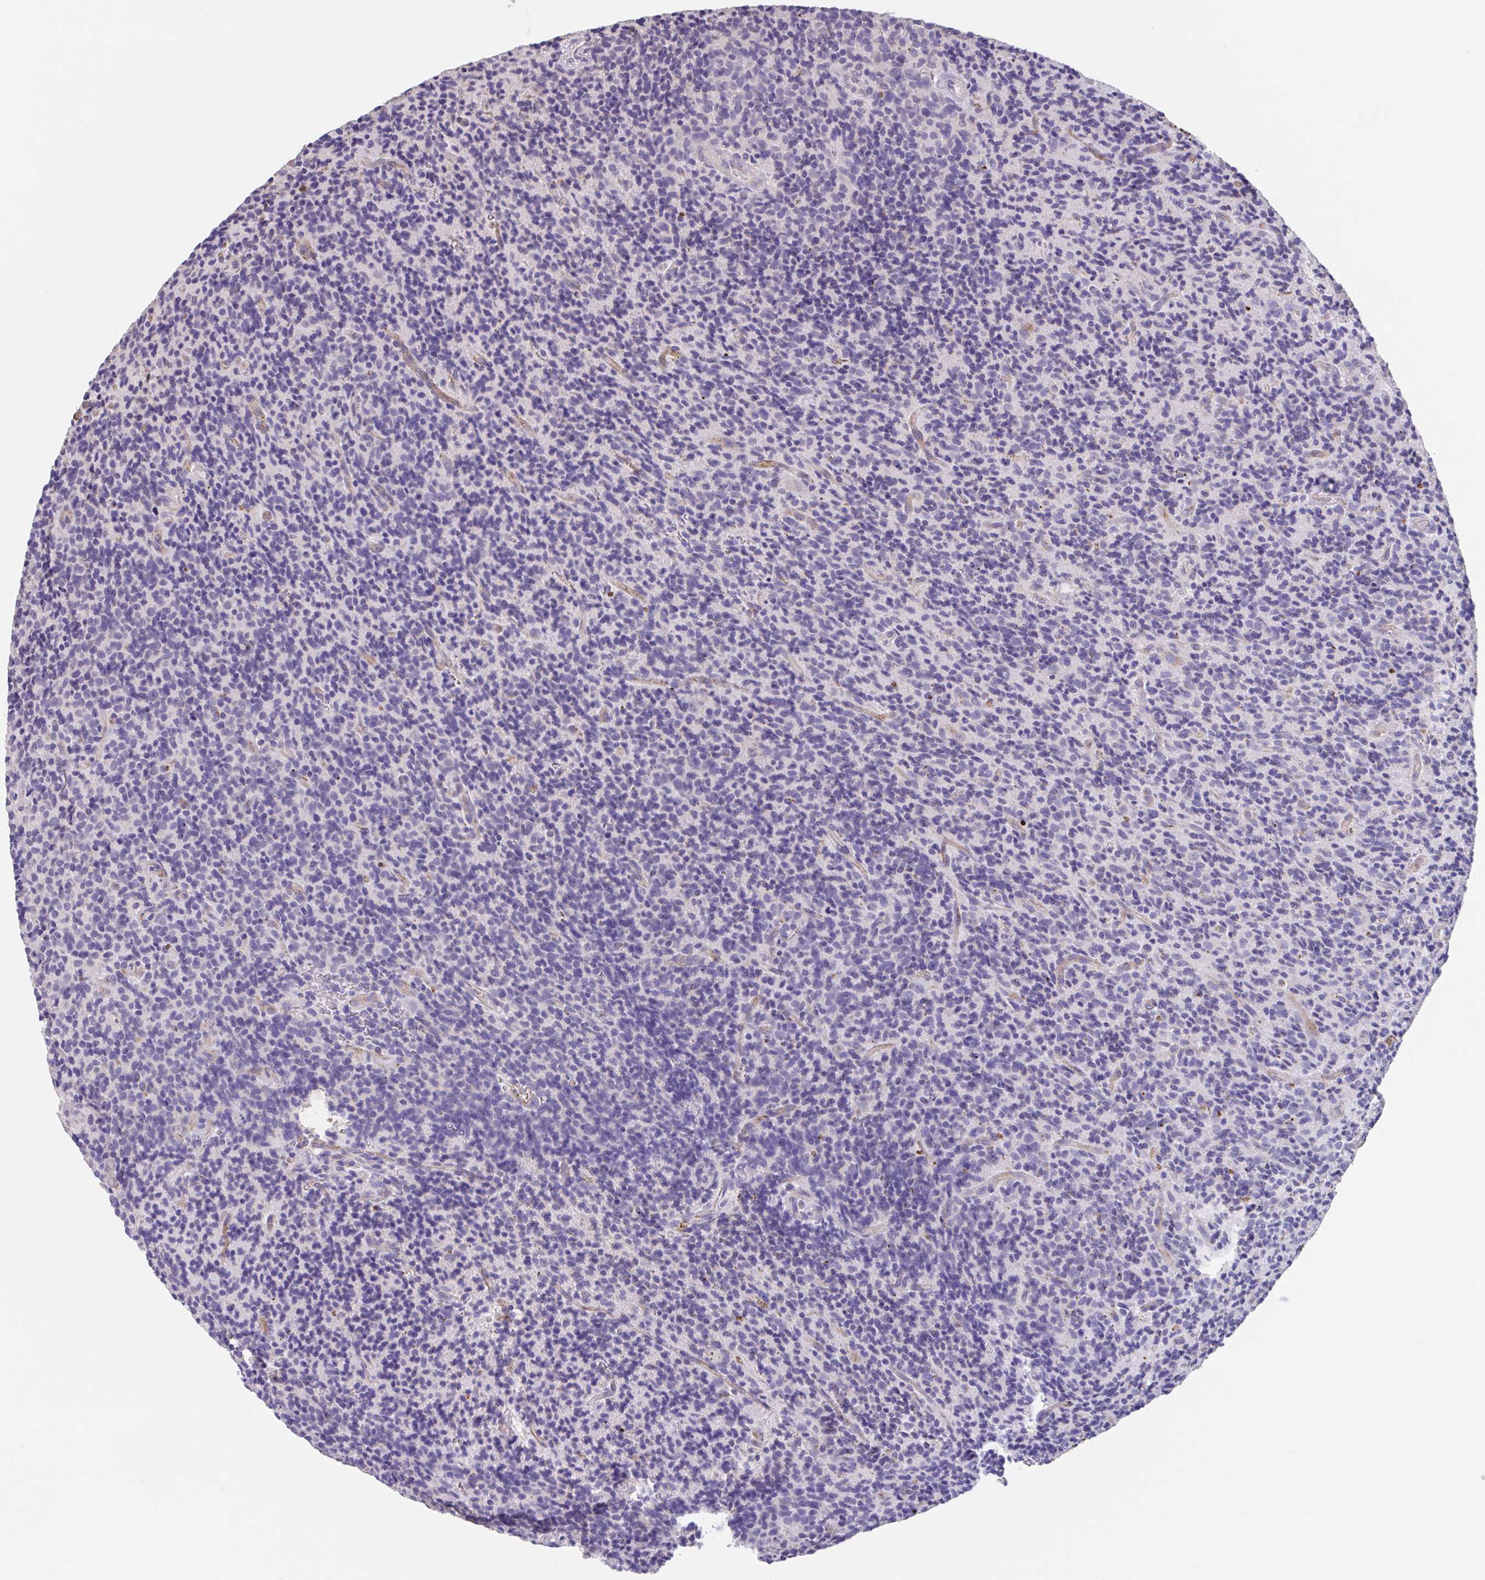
{"staining": {"intensity": "negative", "quantity": "none", "location": "none"}, "tissue": "glioma", "cell_type": "Tumor cells", "image_type": "cancer", "snomed": [{"axis": "morphology", "description": "Glioma, malignant, High grade"}, {"axis": "topography", "description": "Brain"}], "caption": "The histopathology image displays no significant expression in tumor cells of glioma. (Brightfield microscopy of DAB (3,3'-diaminobenzidine) IHC at high magnification).", "gene": "GPR162", "patient": {"sex": "male", "age": 76}}